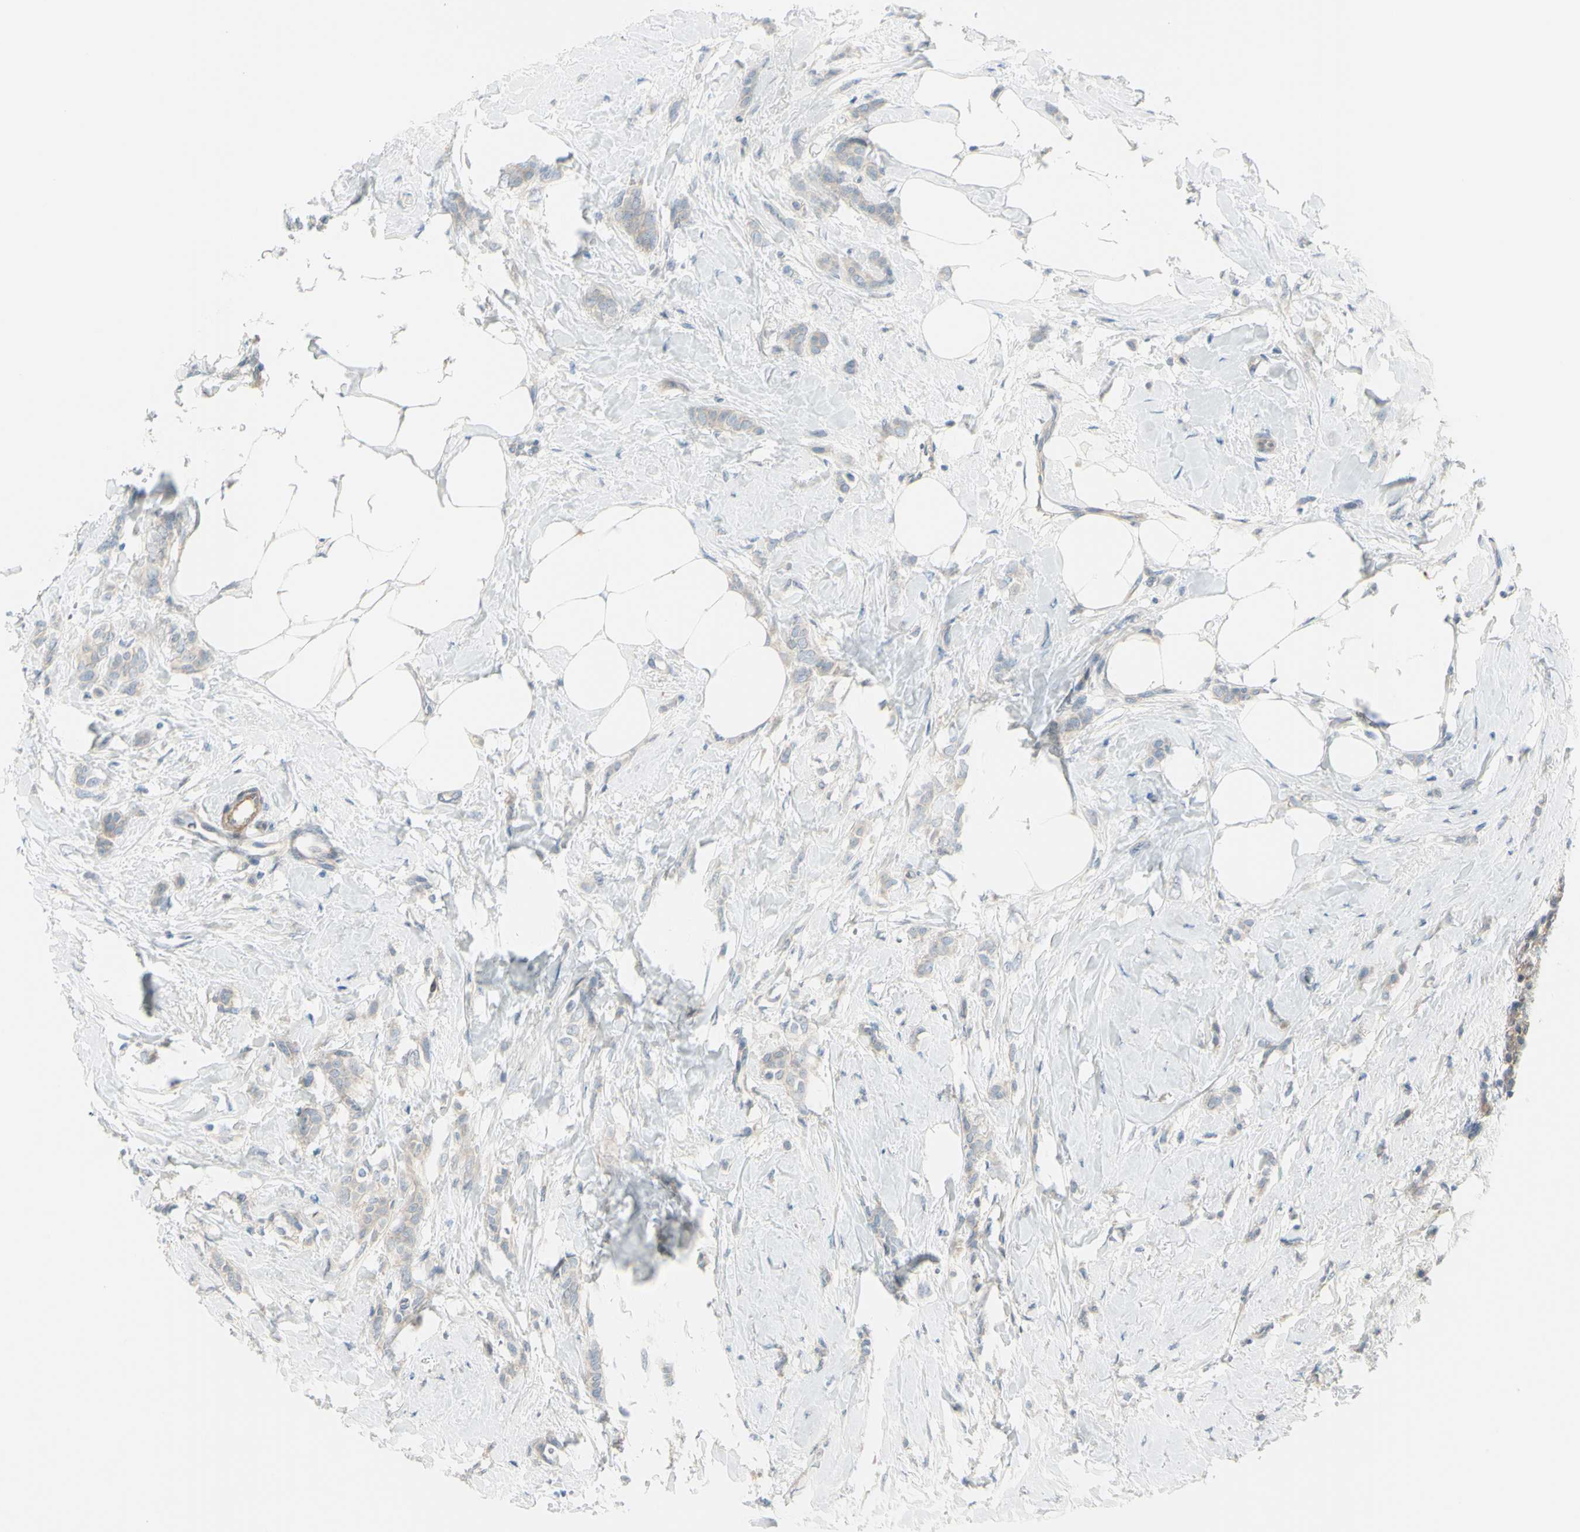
{"staining": {"intensity": "weak", "quantity": ">75%", "location": "cytoplasmic/membranous"}, "tissue": "breast cancer", "cell_type": "Tumor cells", "image_type": "cancer", "snomed": [{"axis": "morphology", "description": "Lobular carcinoma, in situ"}, {"axis": "morphology", "description": "Lobular carcinoma"}, {"axis": "topography", "description": "Breast"}], "caption": "A high-resolution histopathology image shows immunohistochemistry staining of breast cancer (lobular carcinoma in situ), which reveals weak cytoplasmic/membranous positivity in approximately >75% of tumor cells.", "gene": "LRRK1", "patient": {"sex": "female", "age": 41}}